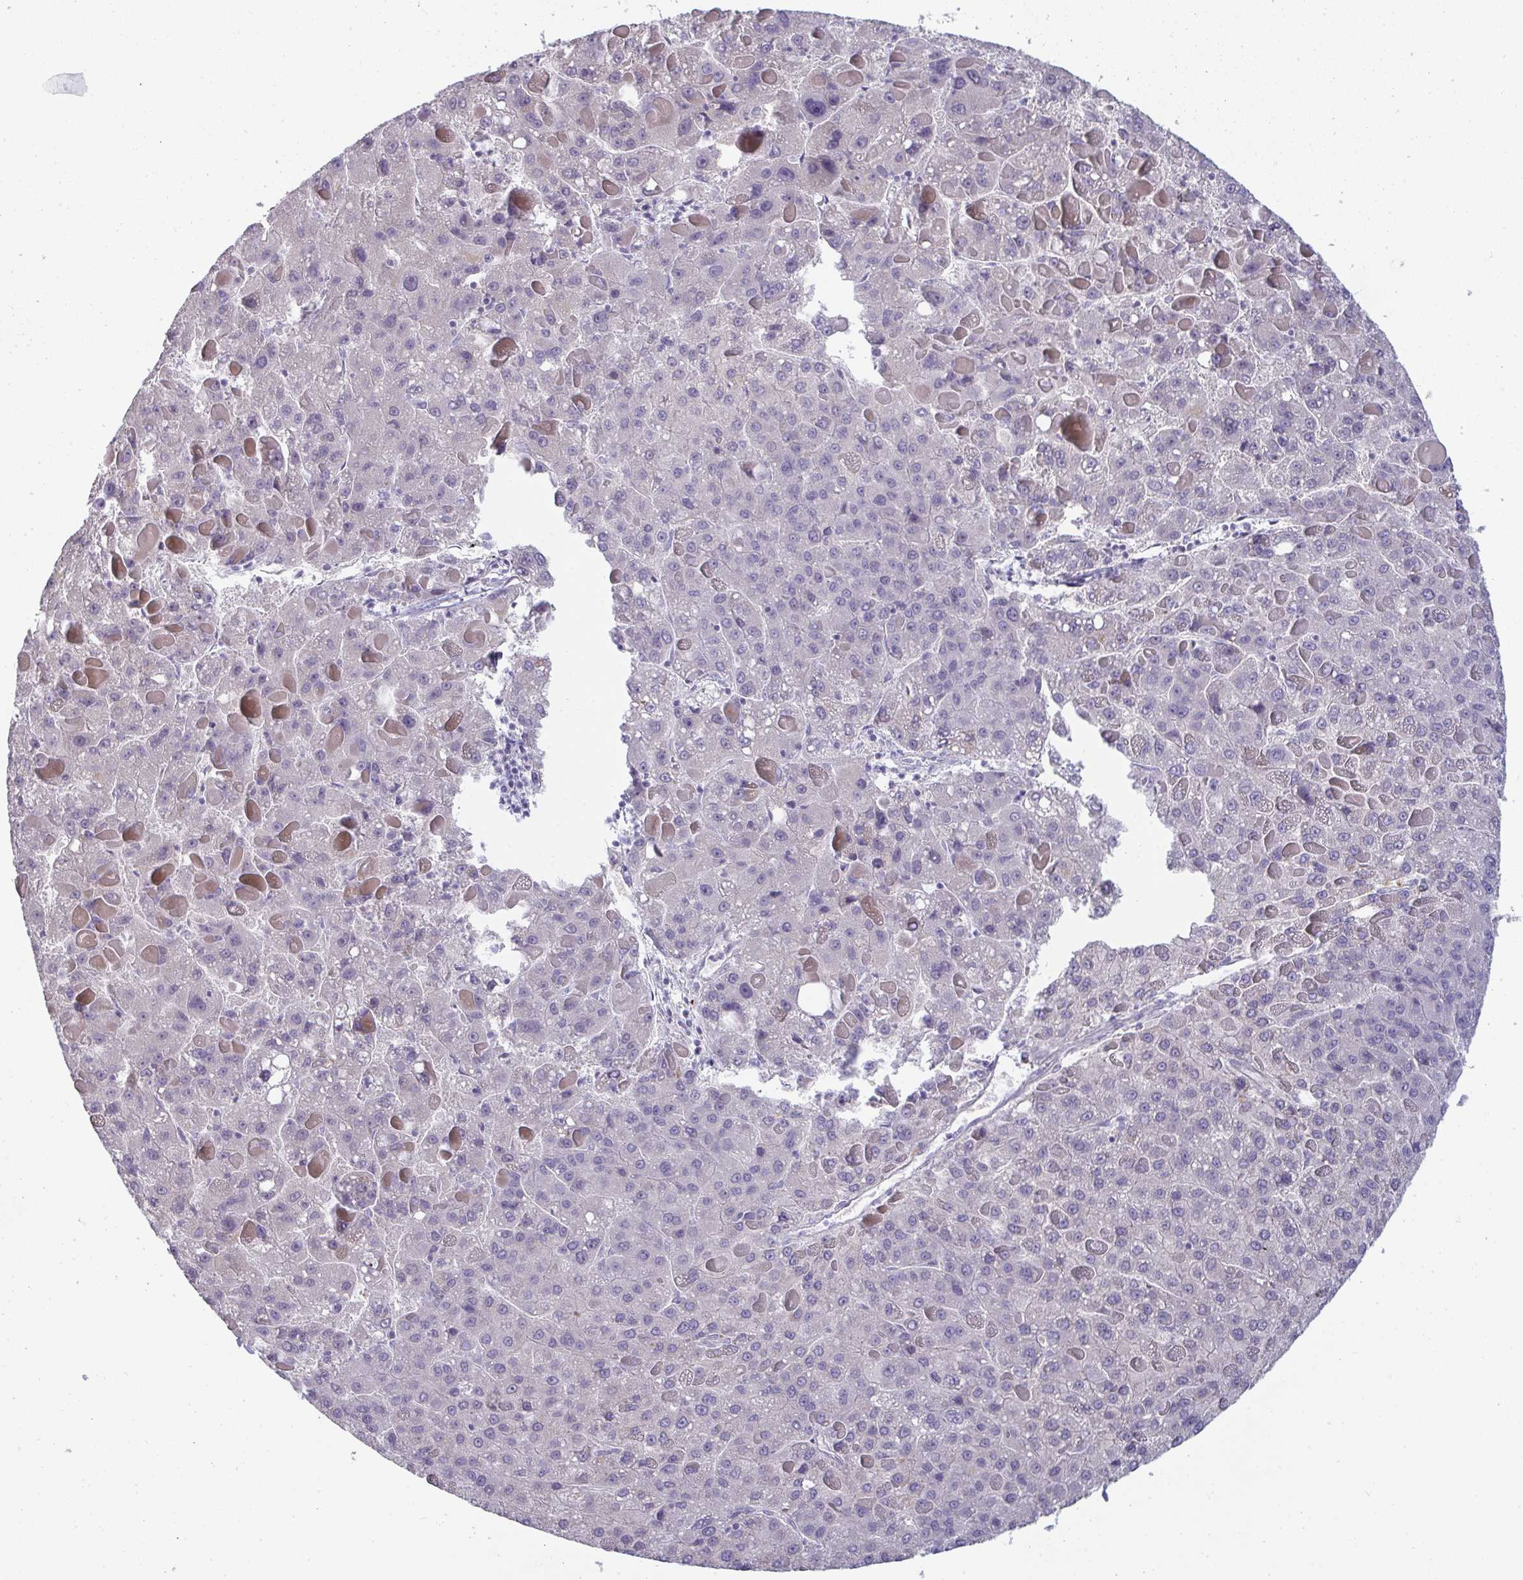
{"staining": {"intensity": "negative", "quantity": "none", "location": "none"}, "tissue": "liver cancer", "cell_type": "Tumor cells", "image_type": "cancer", "snomed": [{"axis": "morphology", "description": "Carcinoma, Hepatocellular, NOS"}, {"axis": "topography", "description": "Liver"}], "caption": "A micrograph of liver cancer (hepatocellular carcinoma) stained for a protein displays no brown staining in tumor cells.", "gene": "SHB", "patient": {"sex": "female", "age": 82}}